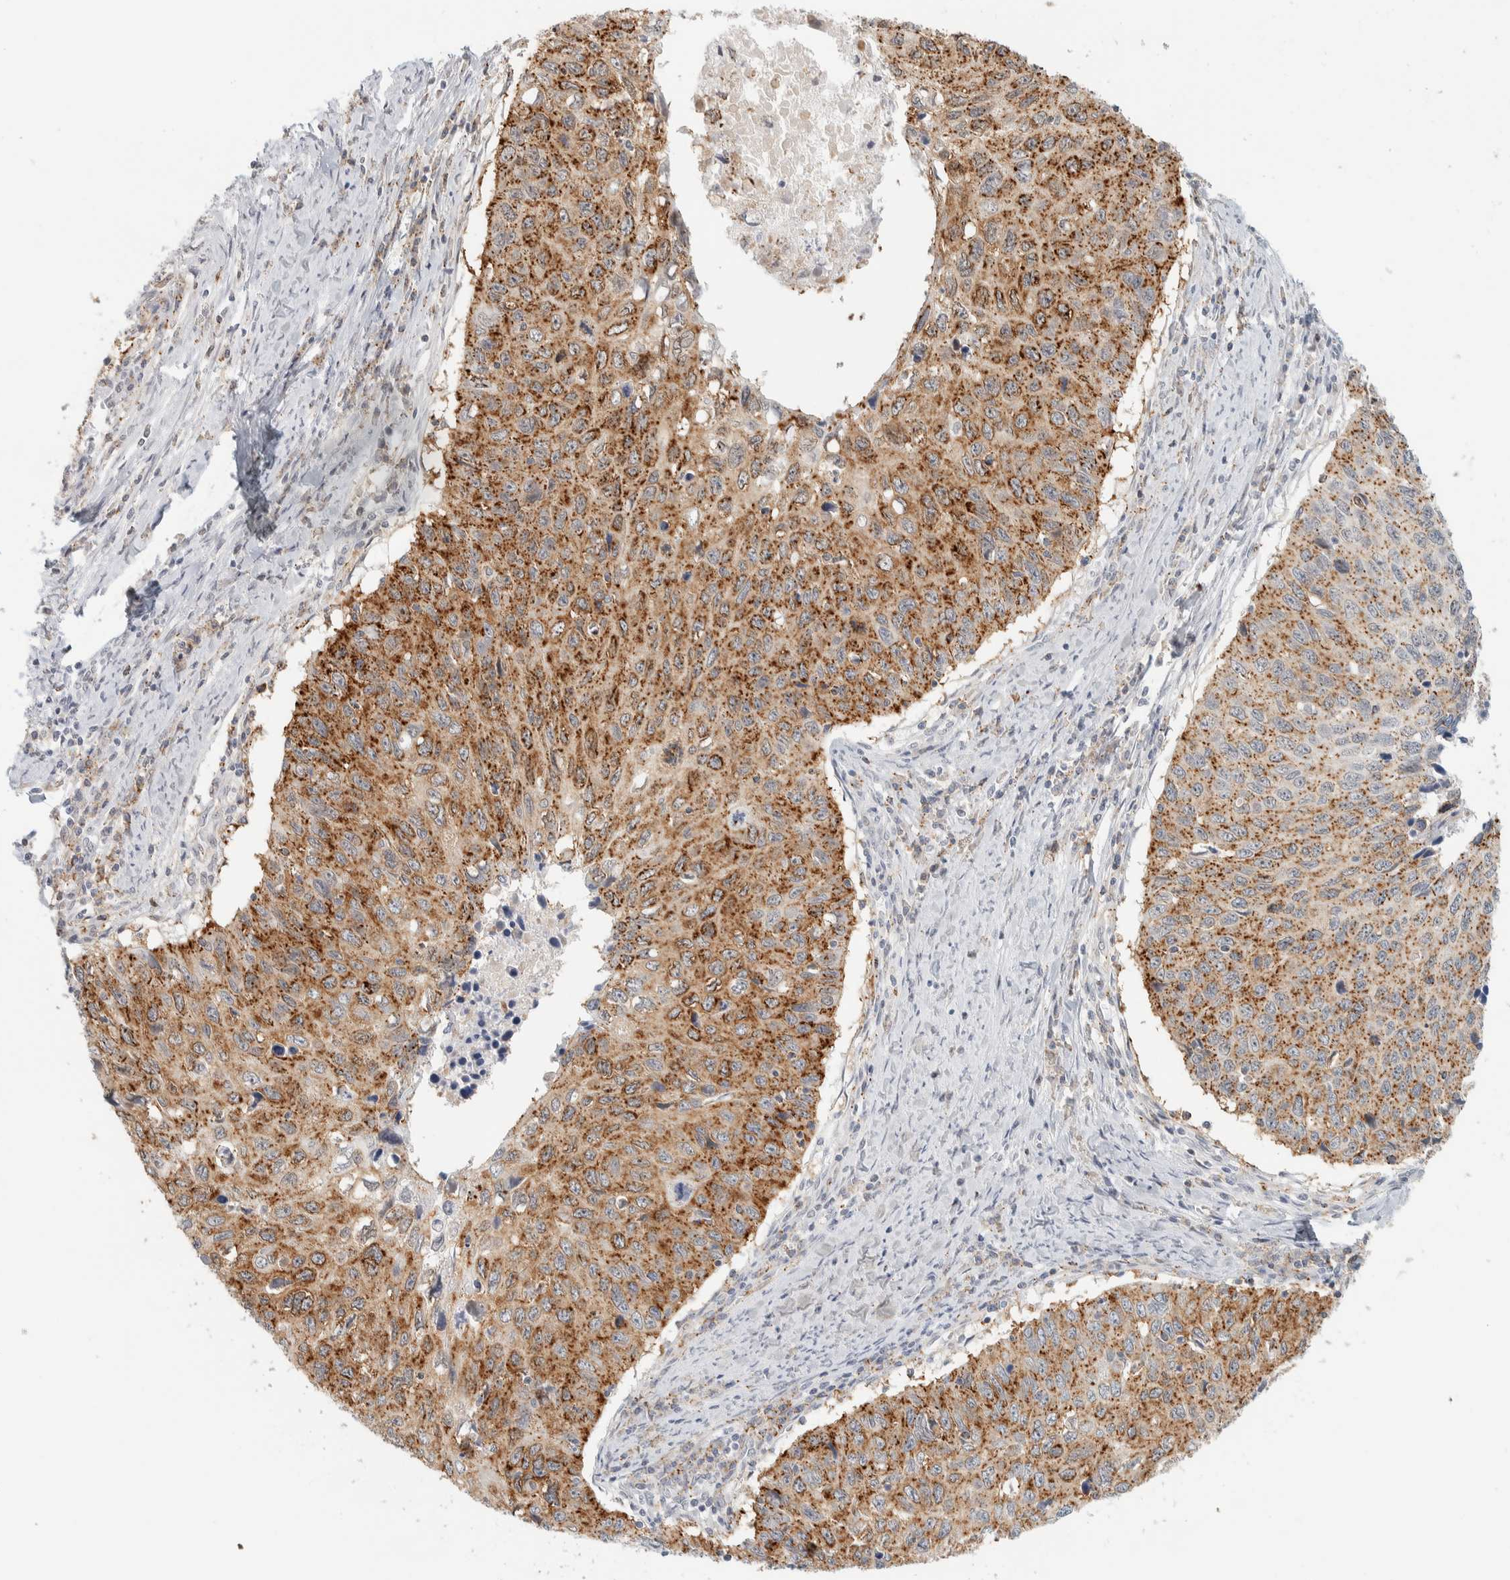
{"staining": {"intensity": "moderate", "quantity": ">75%", "location": "cytoplasmic/membranous"}, "tissue": "cervical cancer", "cell_type": "Tumor cells", "image_type": "cancer", "snomed": [{"axis": "morphology", "description": "Squamous cell carcinoma, NOS"}, {"axis": "topography", "description": "Cervix"}], "caption": "Immunohistochemistry of cervical cancer (squamous cell carcinoma) exhibits medium levels of moderate cytoplasmic/membranous positivity in approximately >75% of tumor cells. (DAB IHC, brown staining for protein, blue staining for nuclei).", "gene": "CDH17", "patient": {"sex": "female", "age": 53}}